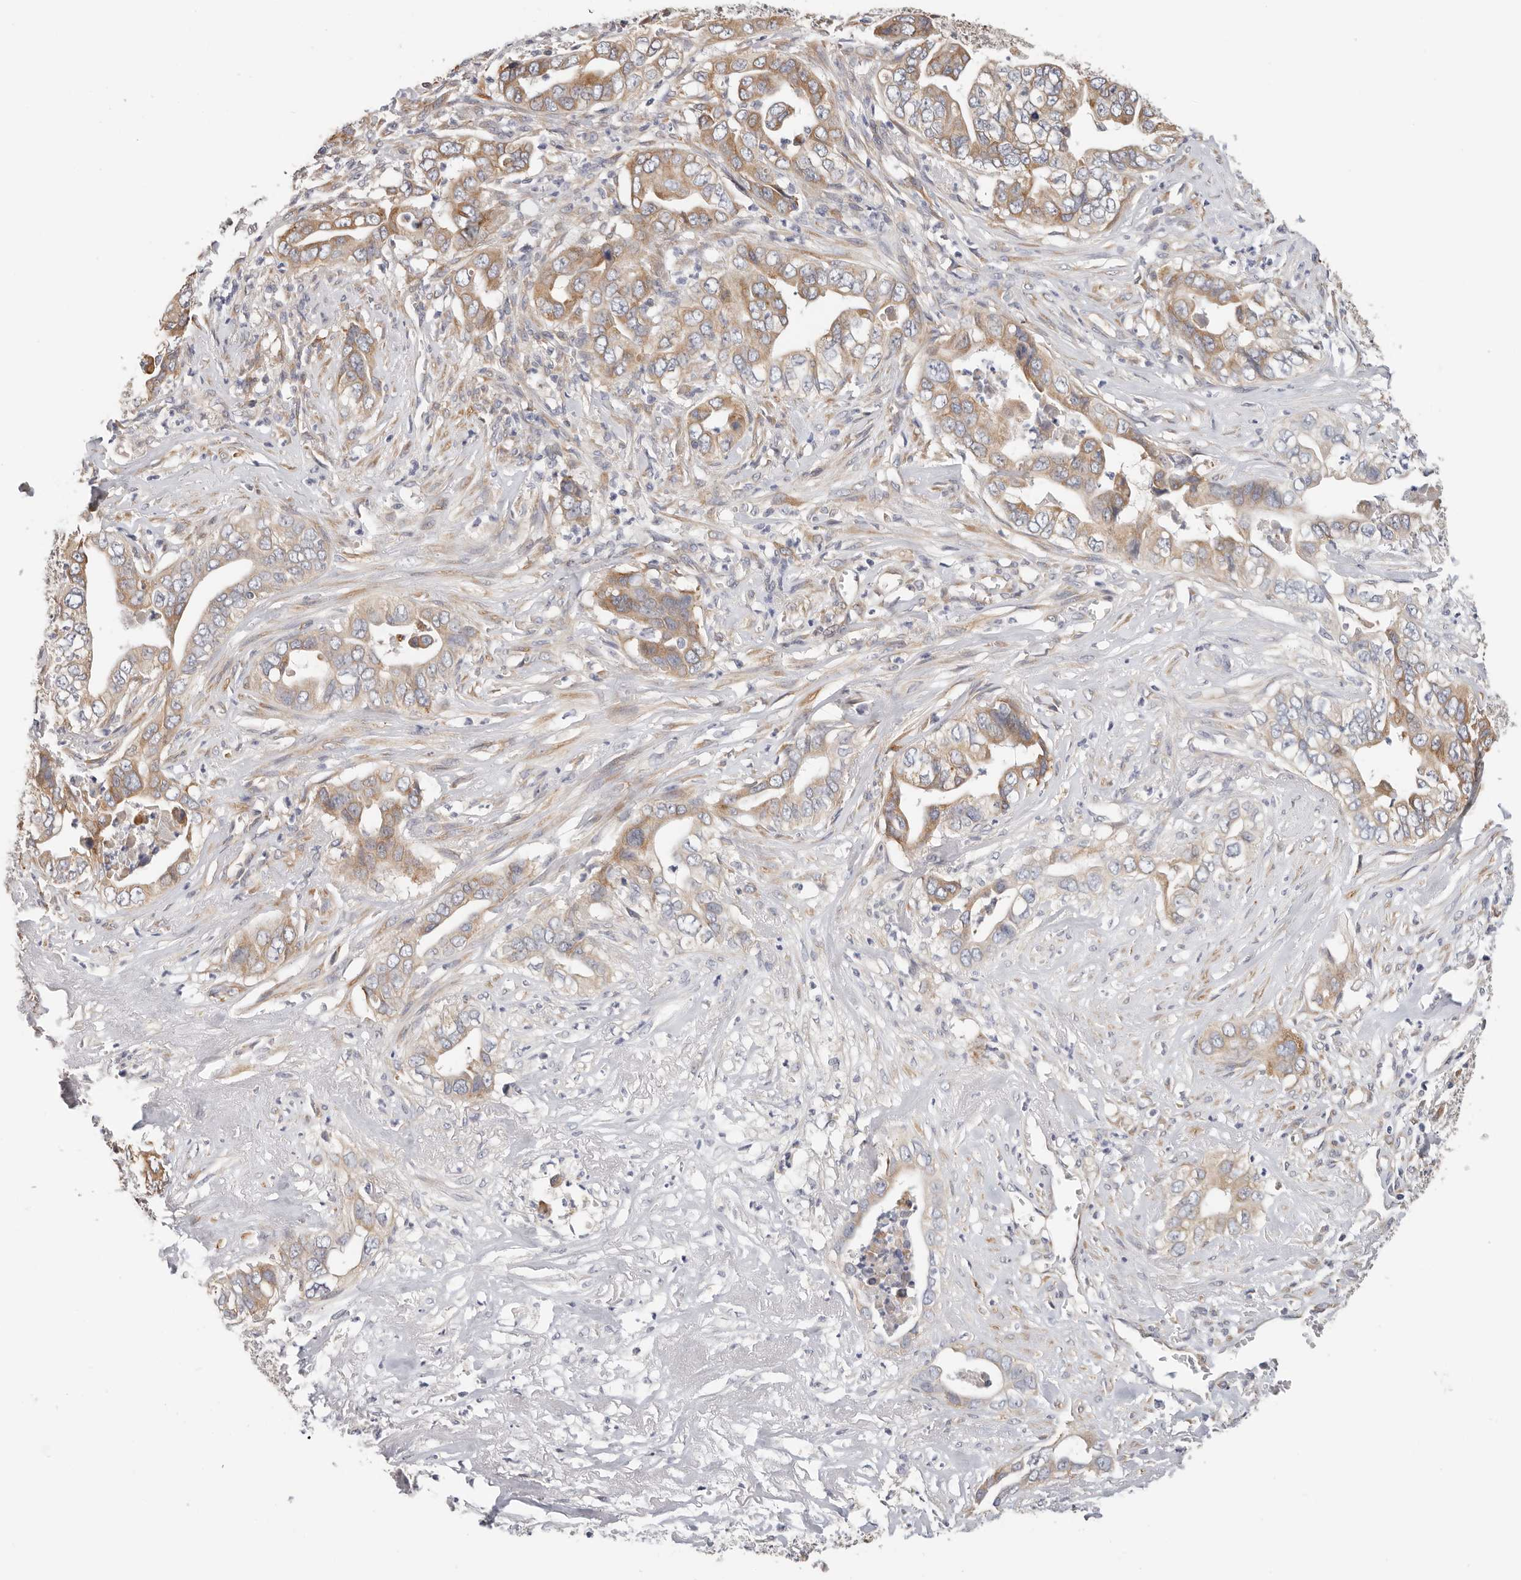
{"staining": {"intensity": "moderate", "quantity": ">75%", "location": "cytoplasmic/membranous"}, "tissue": "liver cancer", "cell_type": "Tumor cells", "image_type": "cancer", "snomed": [{"axis": "morphology", "description": "Cholangiocarcinoma"}, {"axis": "topography", "description": "Liver"}], "caption": "IHC image of liver cancer stained for a protein (brown), which demonstrates medium levels of moderate cytoplasmic/membranous staining in approximately >75% of tumor cells.", "gene": "AFDN", "patient": {"sex": "female", "age": 79}}